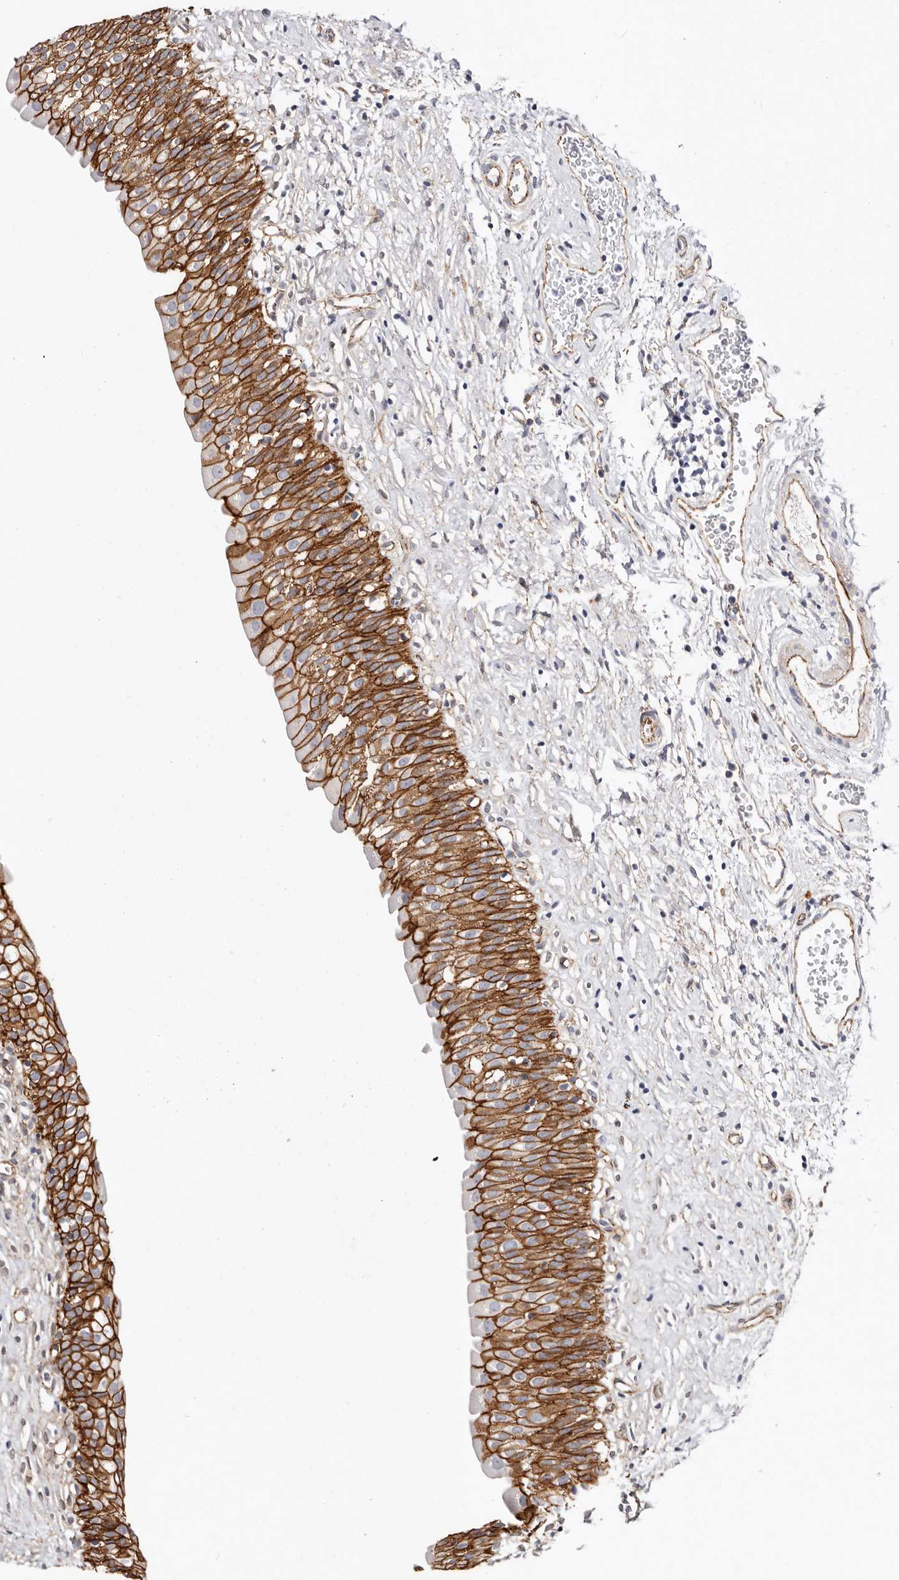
{"staining": {"intensity": "strong", "quantity": ">75%", "location": "cytoplasmic/membranous"}, "tissue": "urinary bladder", "cell_type": "Urothelial cells", "image_type": "normal", "snomed": [{"axis": "morphology", "description": "Normal tissue, NOS"}, {"axis": "topography", "description": "Urinary bladder"}], "caption": "Brown immunohistochemical staining in unremarkable urinary bladder displays strong cytoplasmic/membranous expression in about >75% of urothelial cells.", "gene": "CTNNB1", "patient": {"sex": "male", "age": 51}}